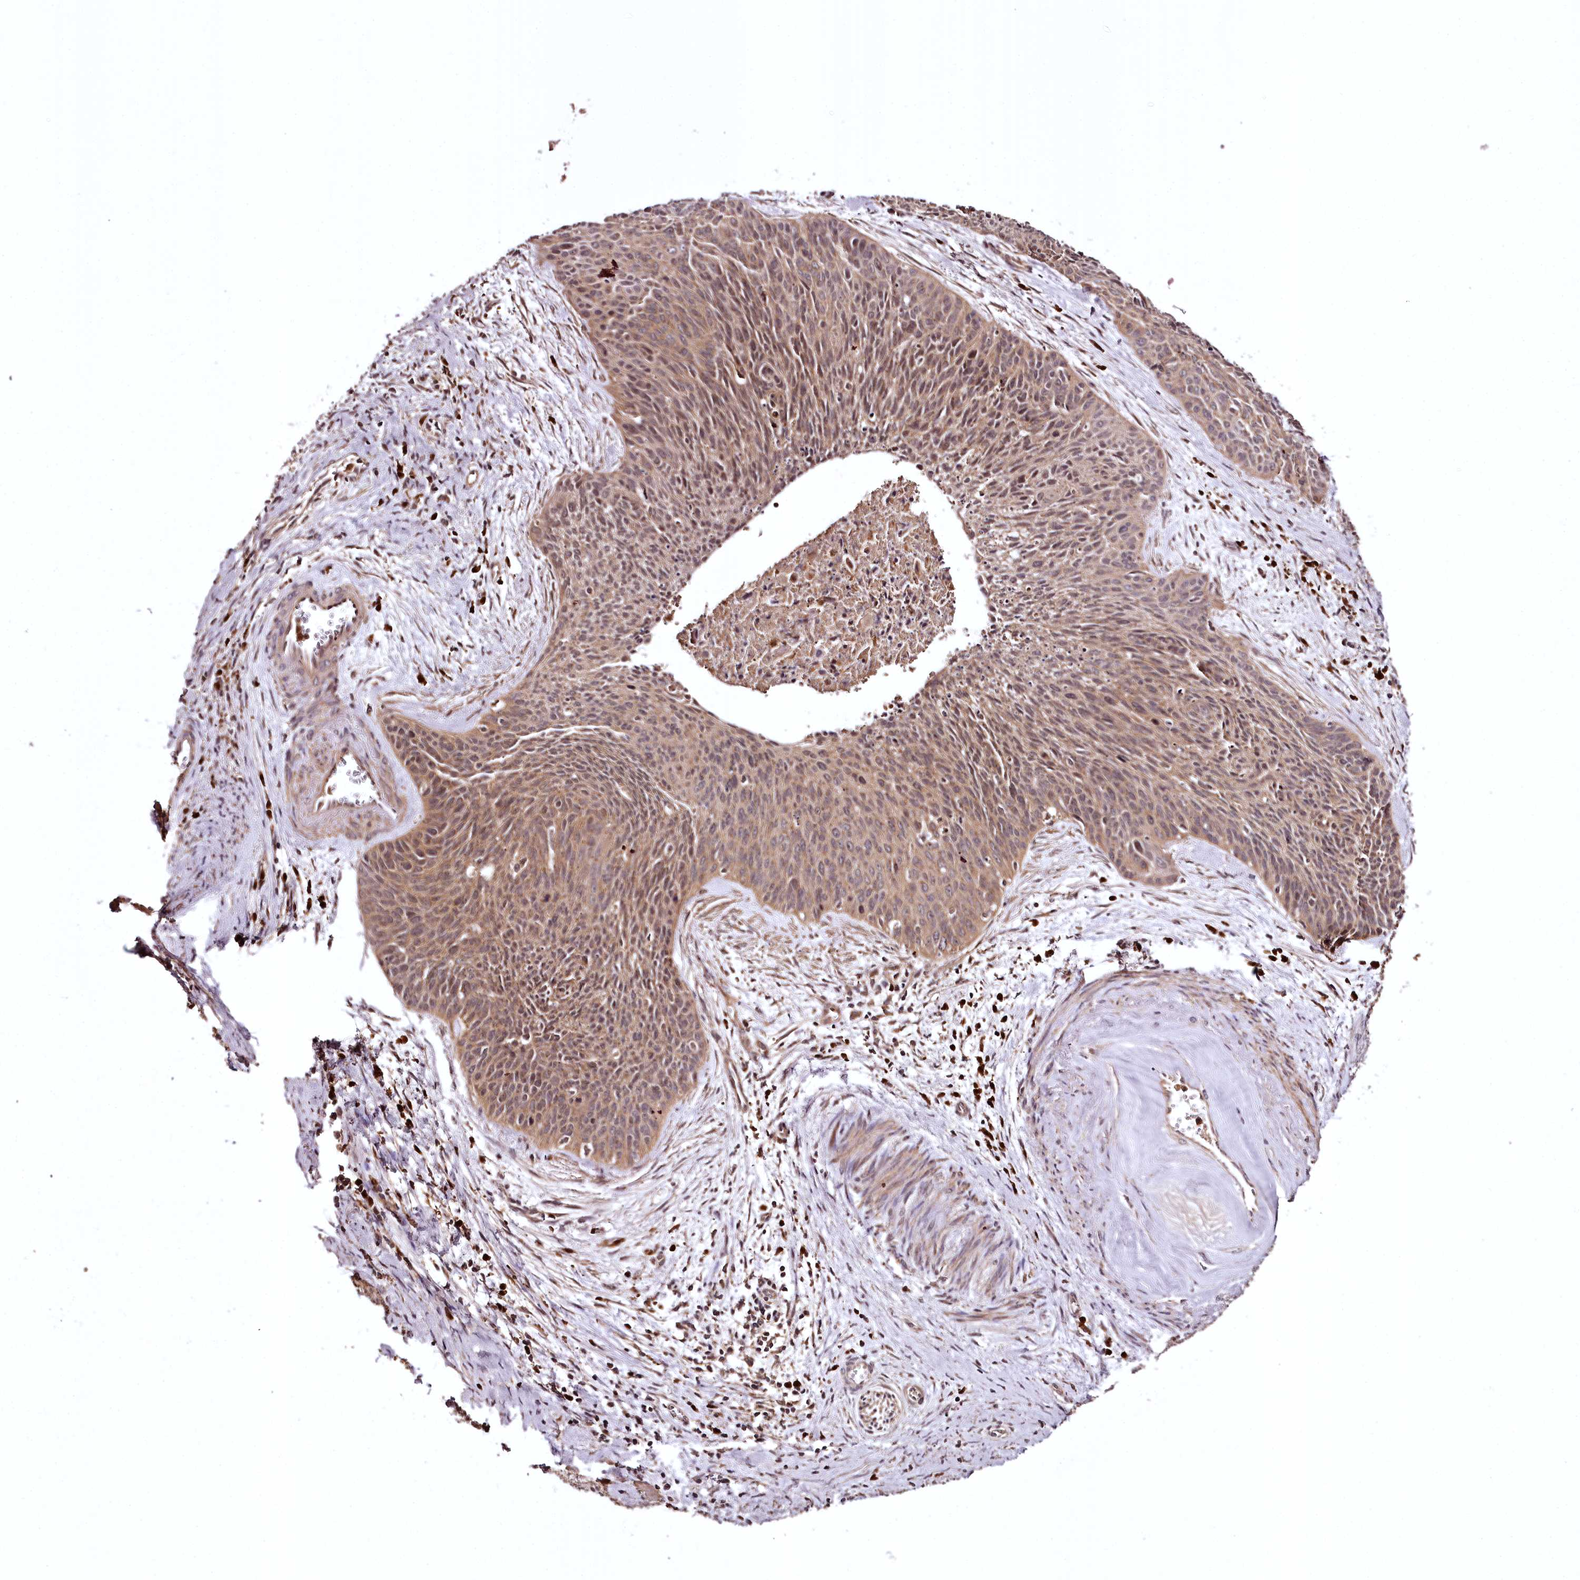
{"staining": {"intensity": "moderate", "quantity": ">75%", "location": "cytoplasmic/membranous"}, "tissue": "cervical cancer", "cell_type": "Tumor cells", "image_type": "cancer", "snomed": [{"axis": "morphology", "description": "Squamous cell carcinoma, NOS"}, {"axis": "topography", "description": "Cervix"}], "caption": "Tumor cells reveal medium levels of moderate cytoplasmic/membranous expression in approximately >75% of cells in human cervical squamous cell carcinoma.", "gene": "TTC12", "patient": {"sex": "female", "age": 55}}